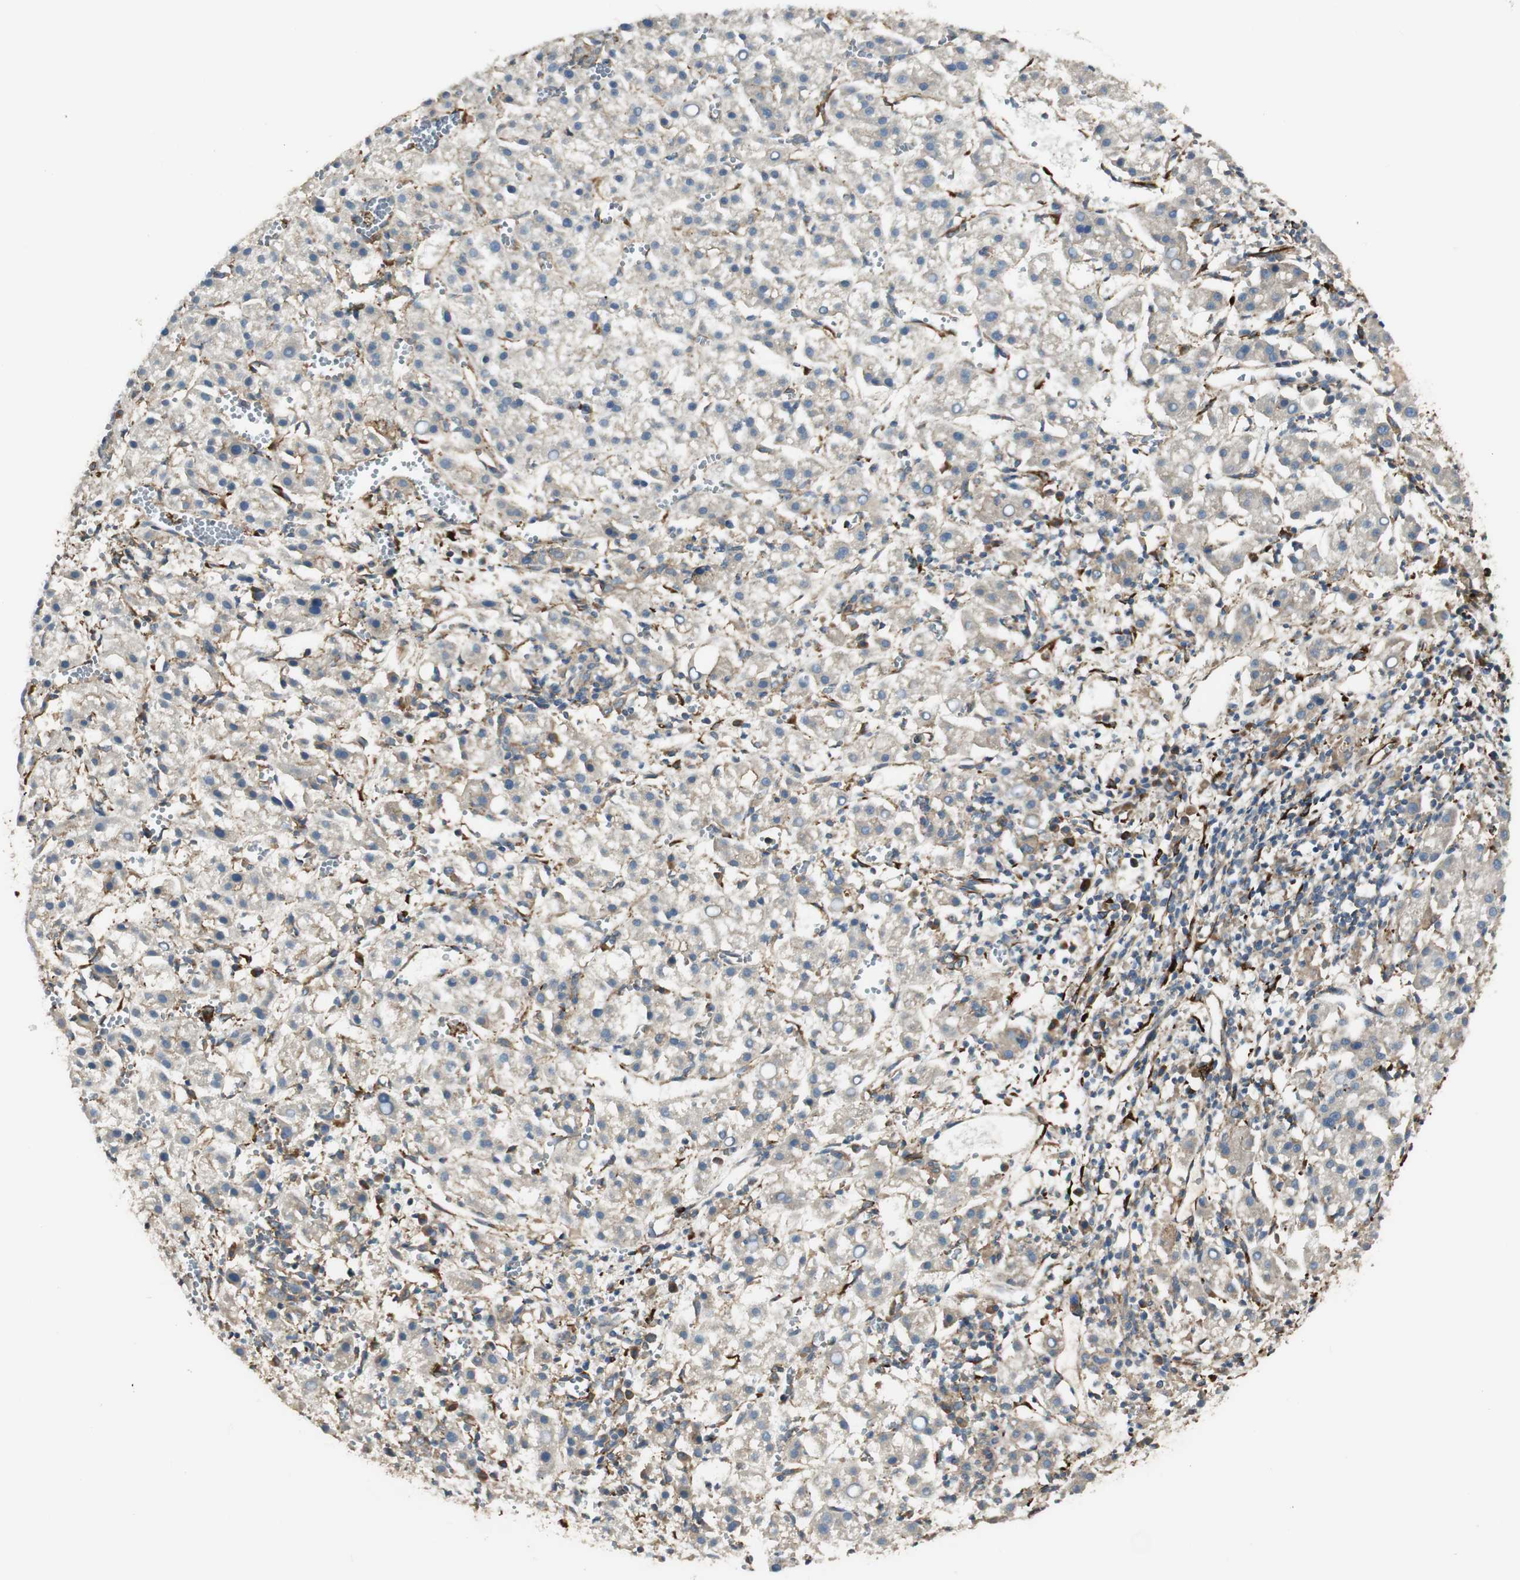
{"staining": {"intensity": "weak", "quantity": "<25%", "location": "cytoplasmic/membranous"}, "tissue": "liver cancer", "cell_type": "Tumor cells", "image_type": "cancer", "snomed": [{"axis": "morphology", "description": "Carcinoma, Hepatocellular, NOS"}, {"axis": "topography", "description": "Liver"}], "caption": "Immunohistochemical staining of liver cancer displays no significant positivity in tumor cells.", "gene": "PRKG1", "patient": {"sex": "female", "age": 58}}